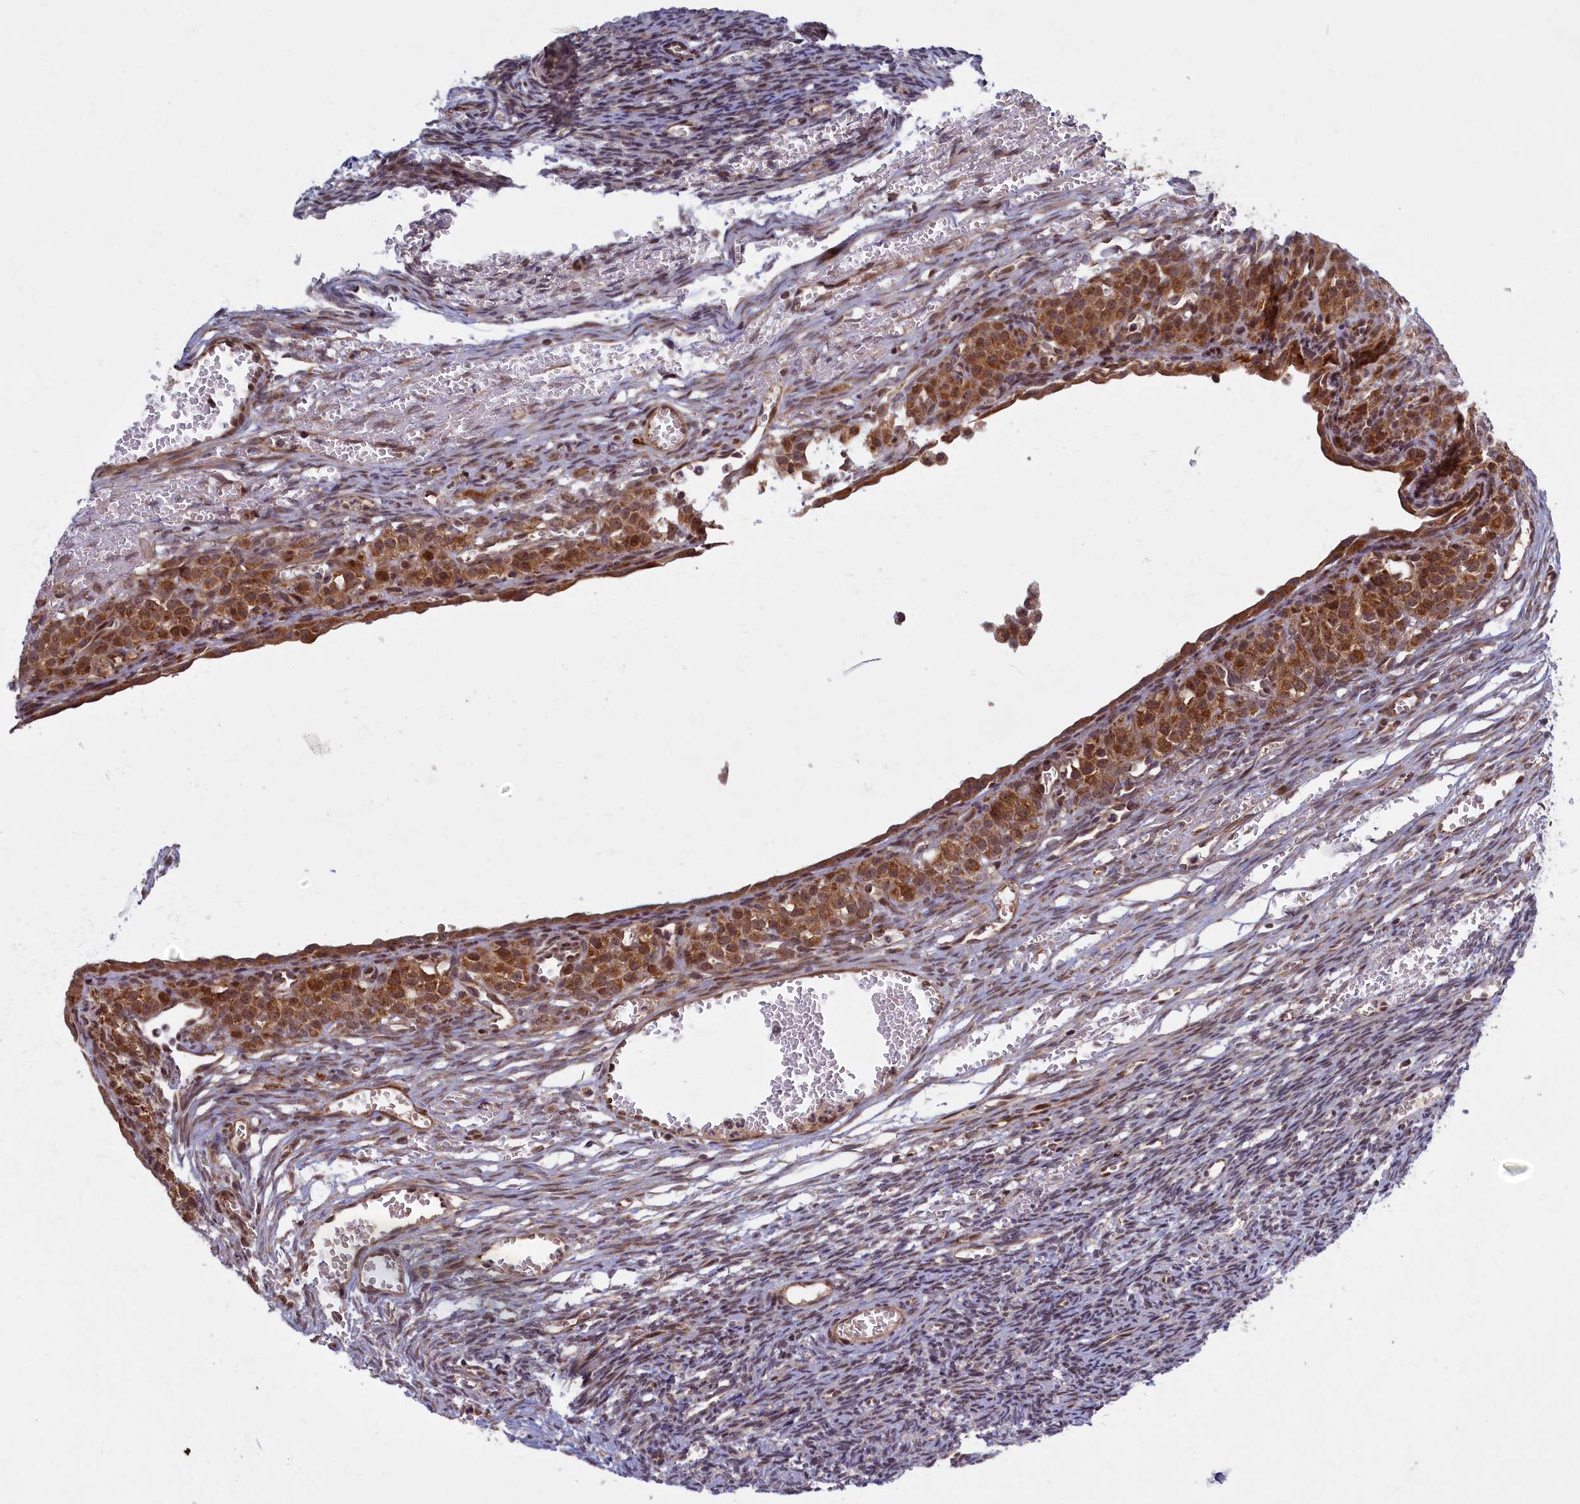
{"staining": {"intensity": "negative", "quantity": "none", "location": "none"}, "tissue": "ovary", "cell_type": "Ovarian stroma cells", "image_type": "normal", "snomed": [{"axis": "morphology", "description": "Normal tissue, NOS"}, {"axis": "topography", "description": "Ovary"}], "caption": "The image shows no staining of ovarian stroma cells in normal ovary.", "gene": "PLA2G10", "patient": {"sex": "female", "age": 39}}